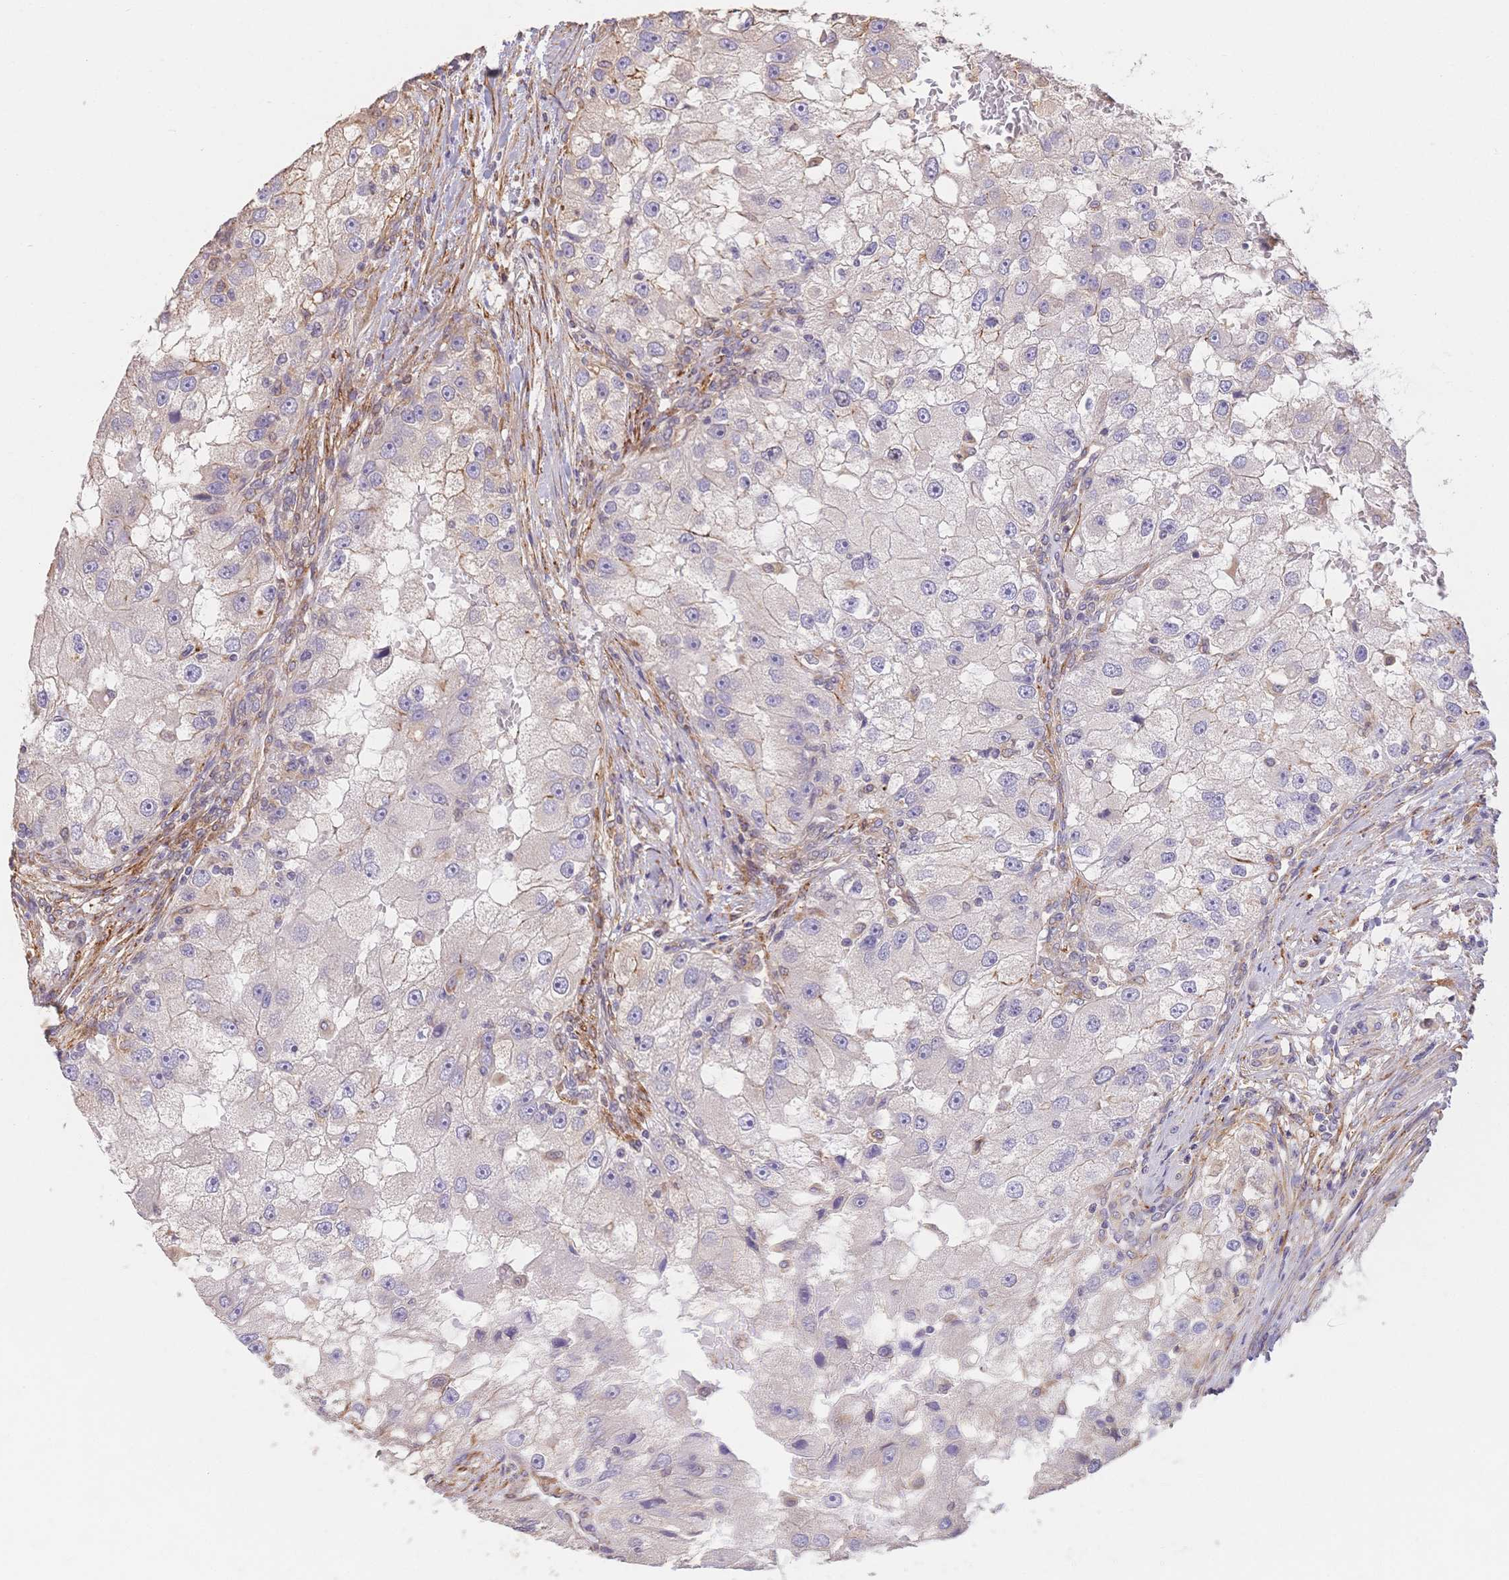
{"staining": {"intensity": "negative", "quantity": "none", "location": "none"}, "tissue": "renal cancer", "cell_type": "Tumor cells", "image_type": "cancer", "snomed": [{"axis": "morphology", "description": "Adenocarcinoma, NOS"}, {"axis": "topography", "description": "Kidney"}], "caption": "DAB (3,3'-diaminobenzidine) immunohistochemical staining of human adenocarcinoma (renal) exhibits no significant expression in tumor cells.", "gene": "HS3ST5", "patient": {"sex": "male", "age": 63}}